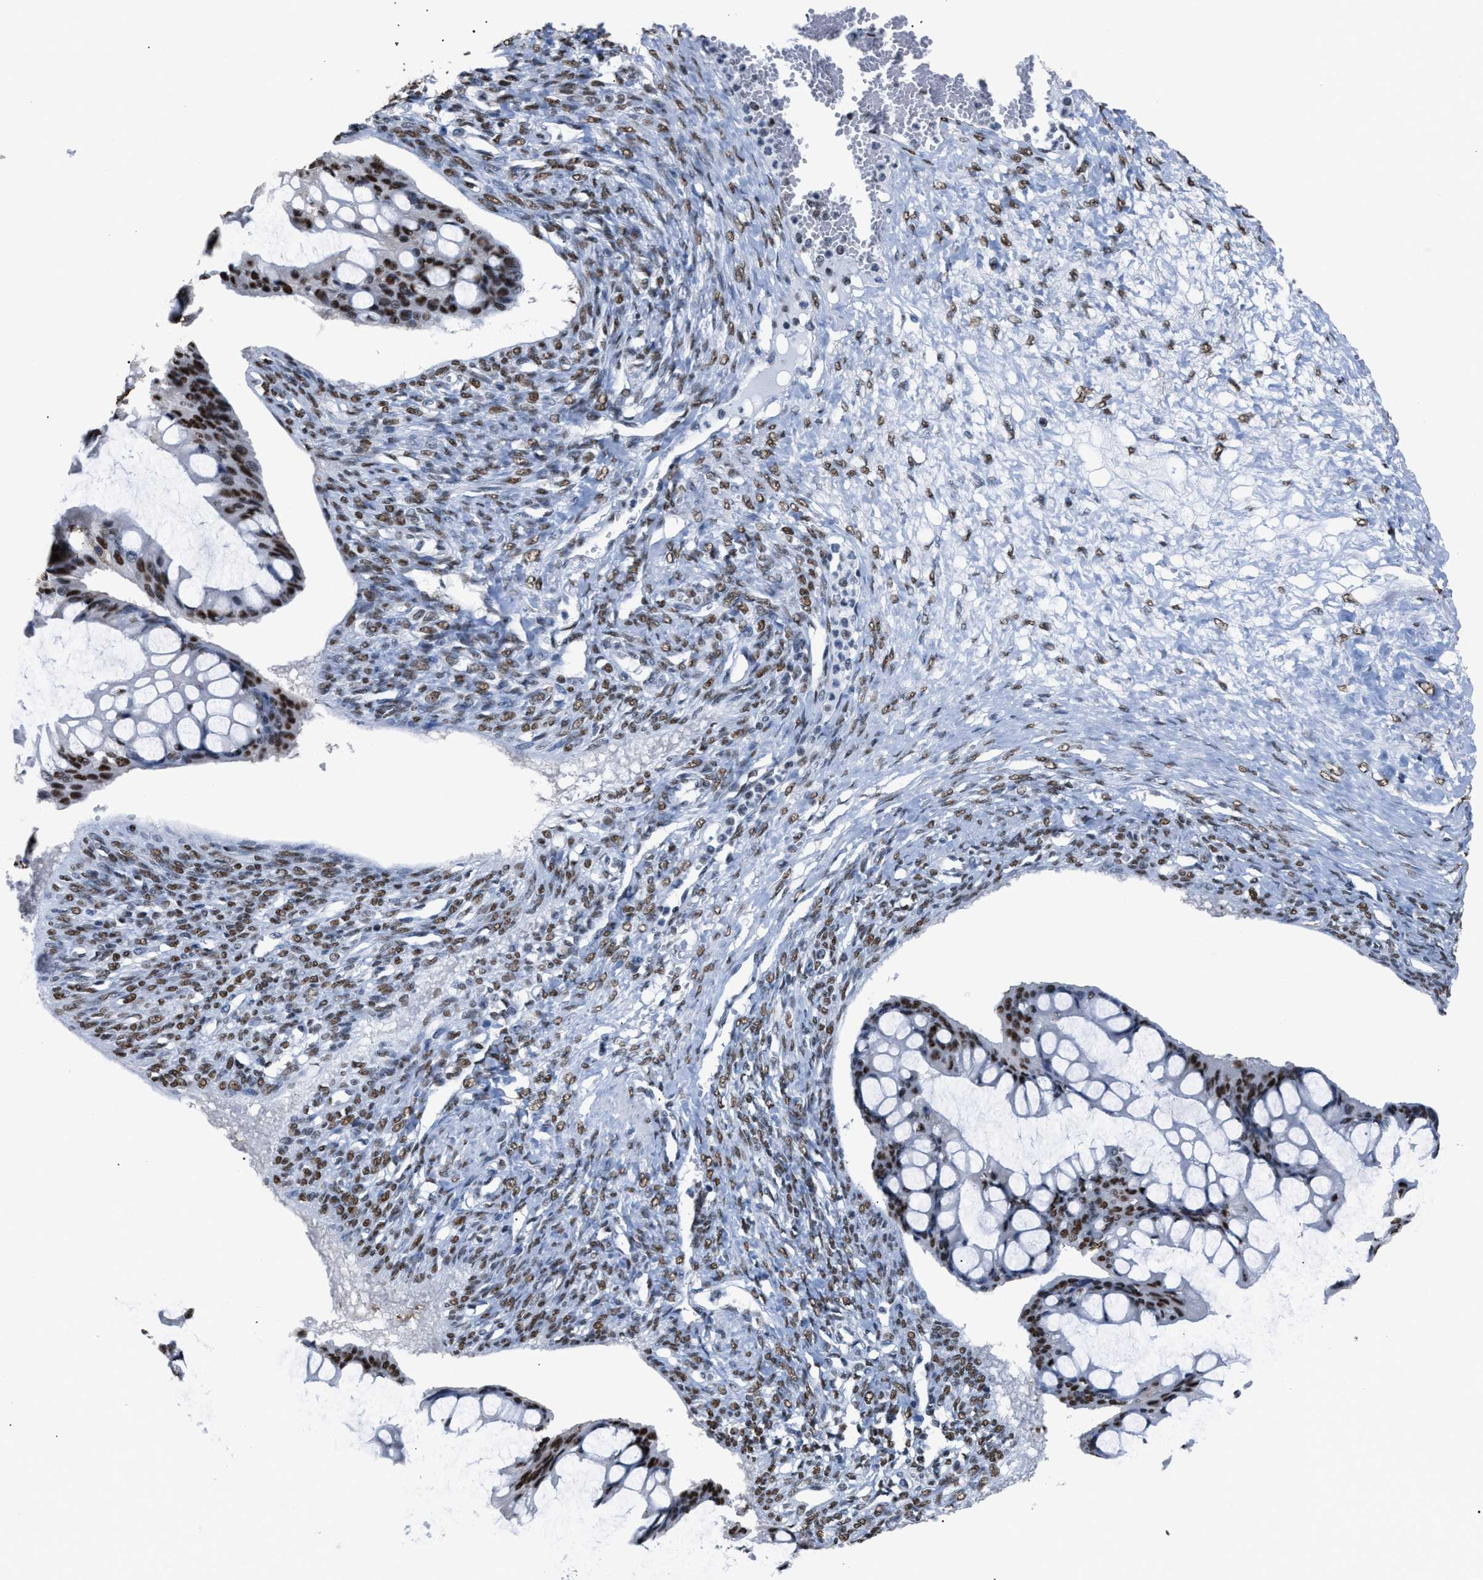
{"staining": {"intensity": "strong", "quantity": ">75%", "location": "nuclear"}, "tissue": "ovarian cancer", "cell_type": "Tumor cells", "image_type": "cancer", "snomed": [{"axis": "morphology", "description": "Cystadenocarcinoma, mucinous, NOS"}, {"axis": "topography", "description": "Ovary"}], "caption": "Immunohistochemical staining of ovarian cancer shows strong nuclear protein expression in approximately >75% of tumor cells.", "gene": "CCAR2", "patient": {"sex": "female", "age": 73}}